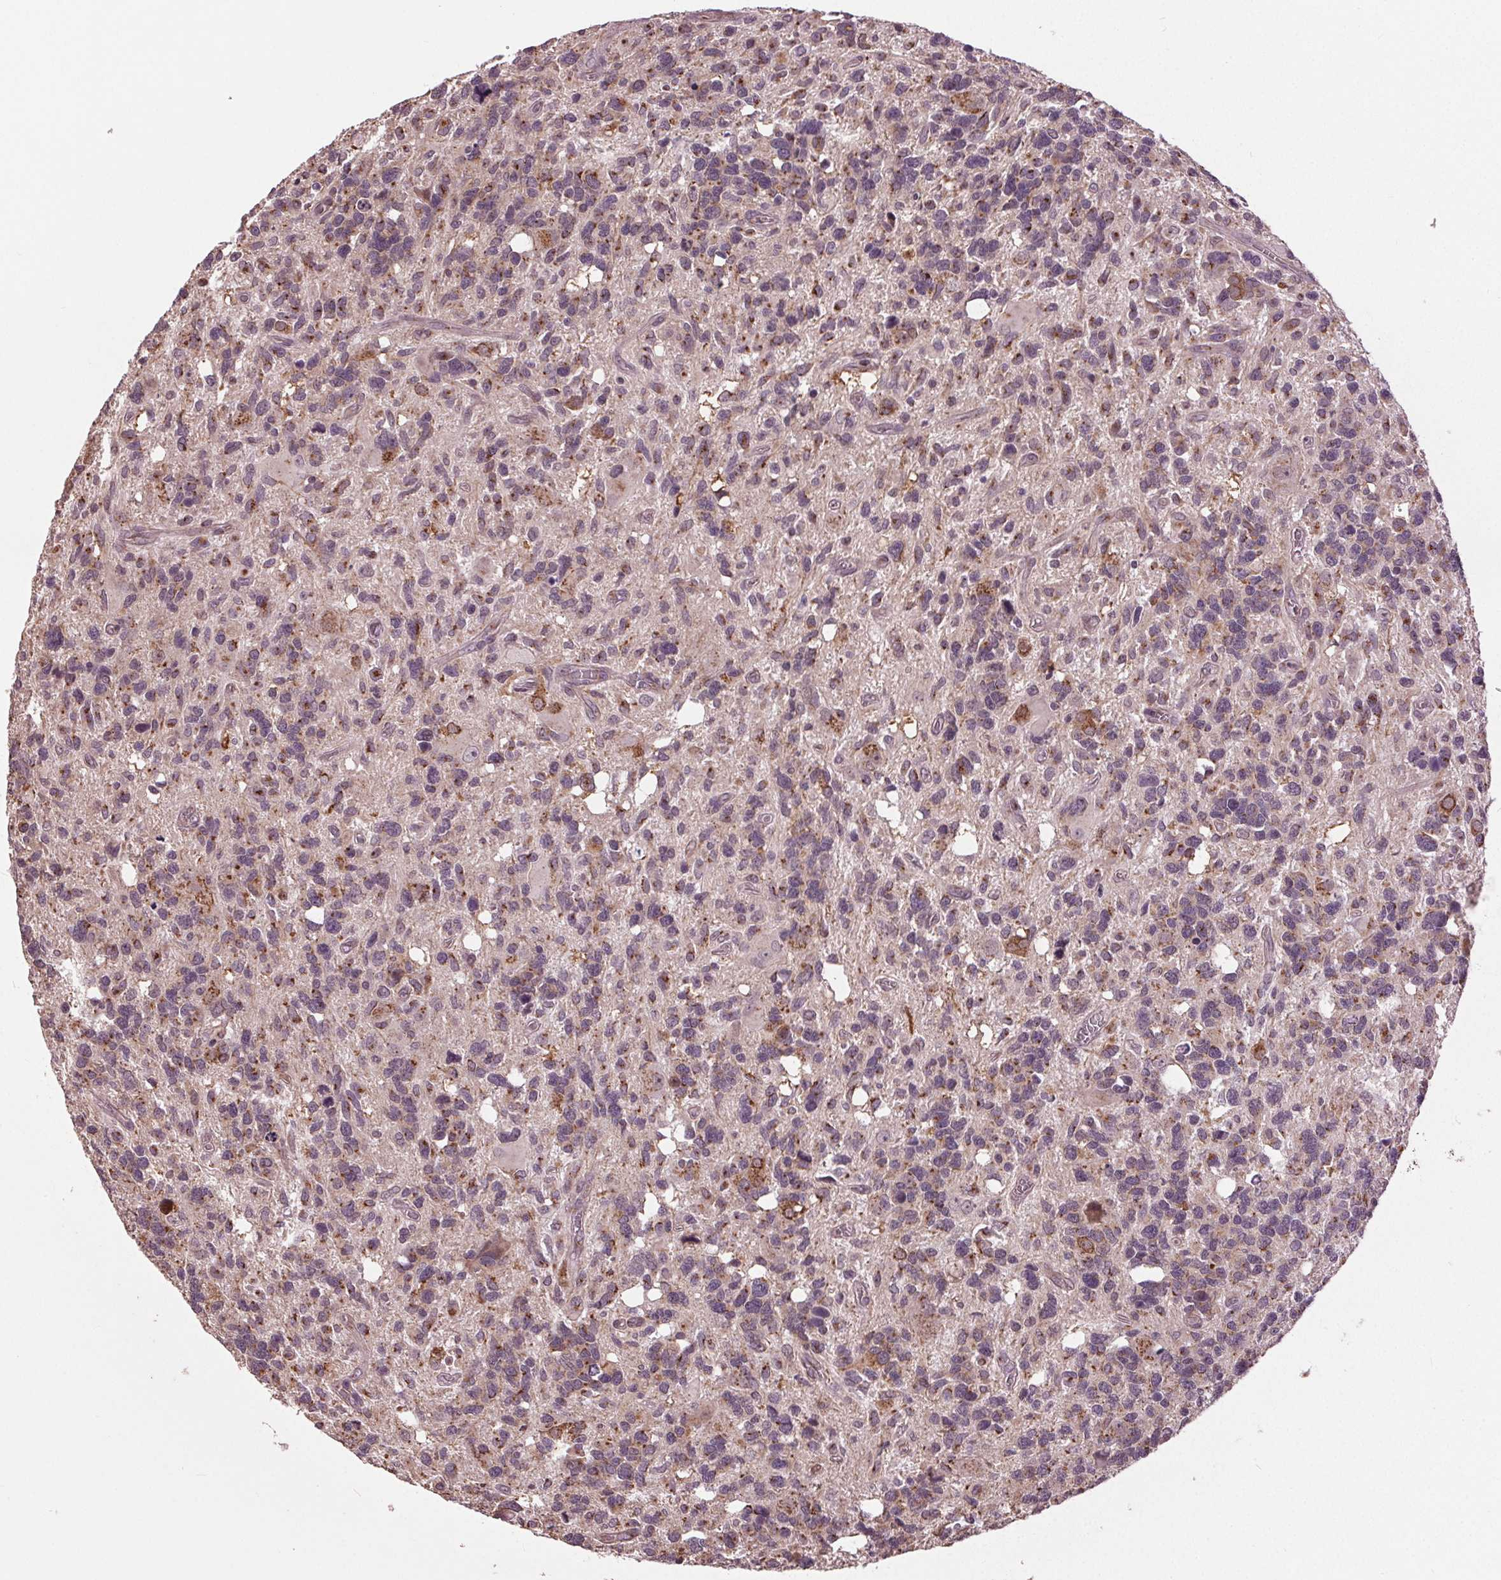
{"staining": {"intensity": "weak", "quantity": "25%-75%", "location": "cytoplasmic/membranous"}, "tissue": "glioma", "cell_type": "Tumor cells", "image_type": "cancer", "snomed": [{"axis": "morphology", "description": "Glioma, malignant, High grade"}, {"axis": "topography", "description": "Brain"}], "caption": "A photomicrograph of malignant glioma (high-grade) stained for a protein shows weak cytoplasmic/membranous brown staining in tumor cells.", "gene": "BSDC1", "patient": {"sex": "male", "age": 49}}